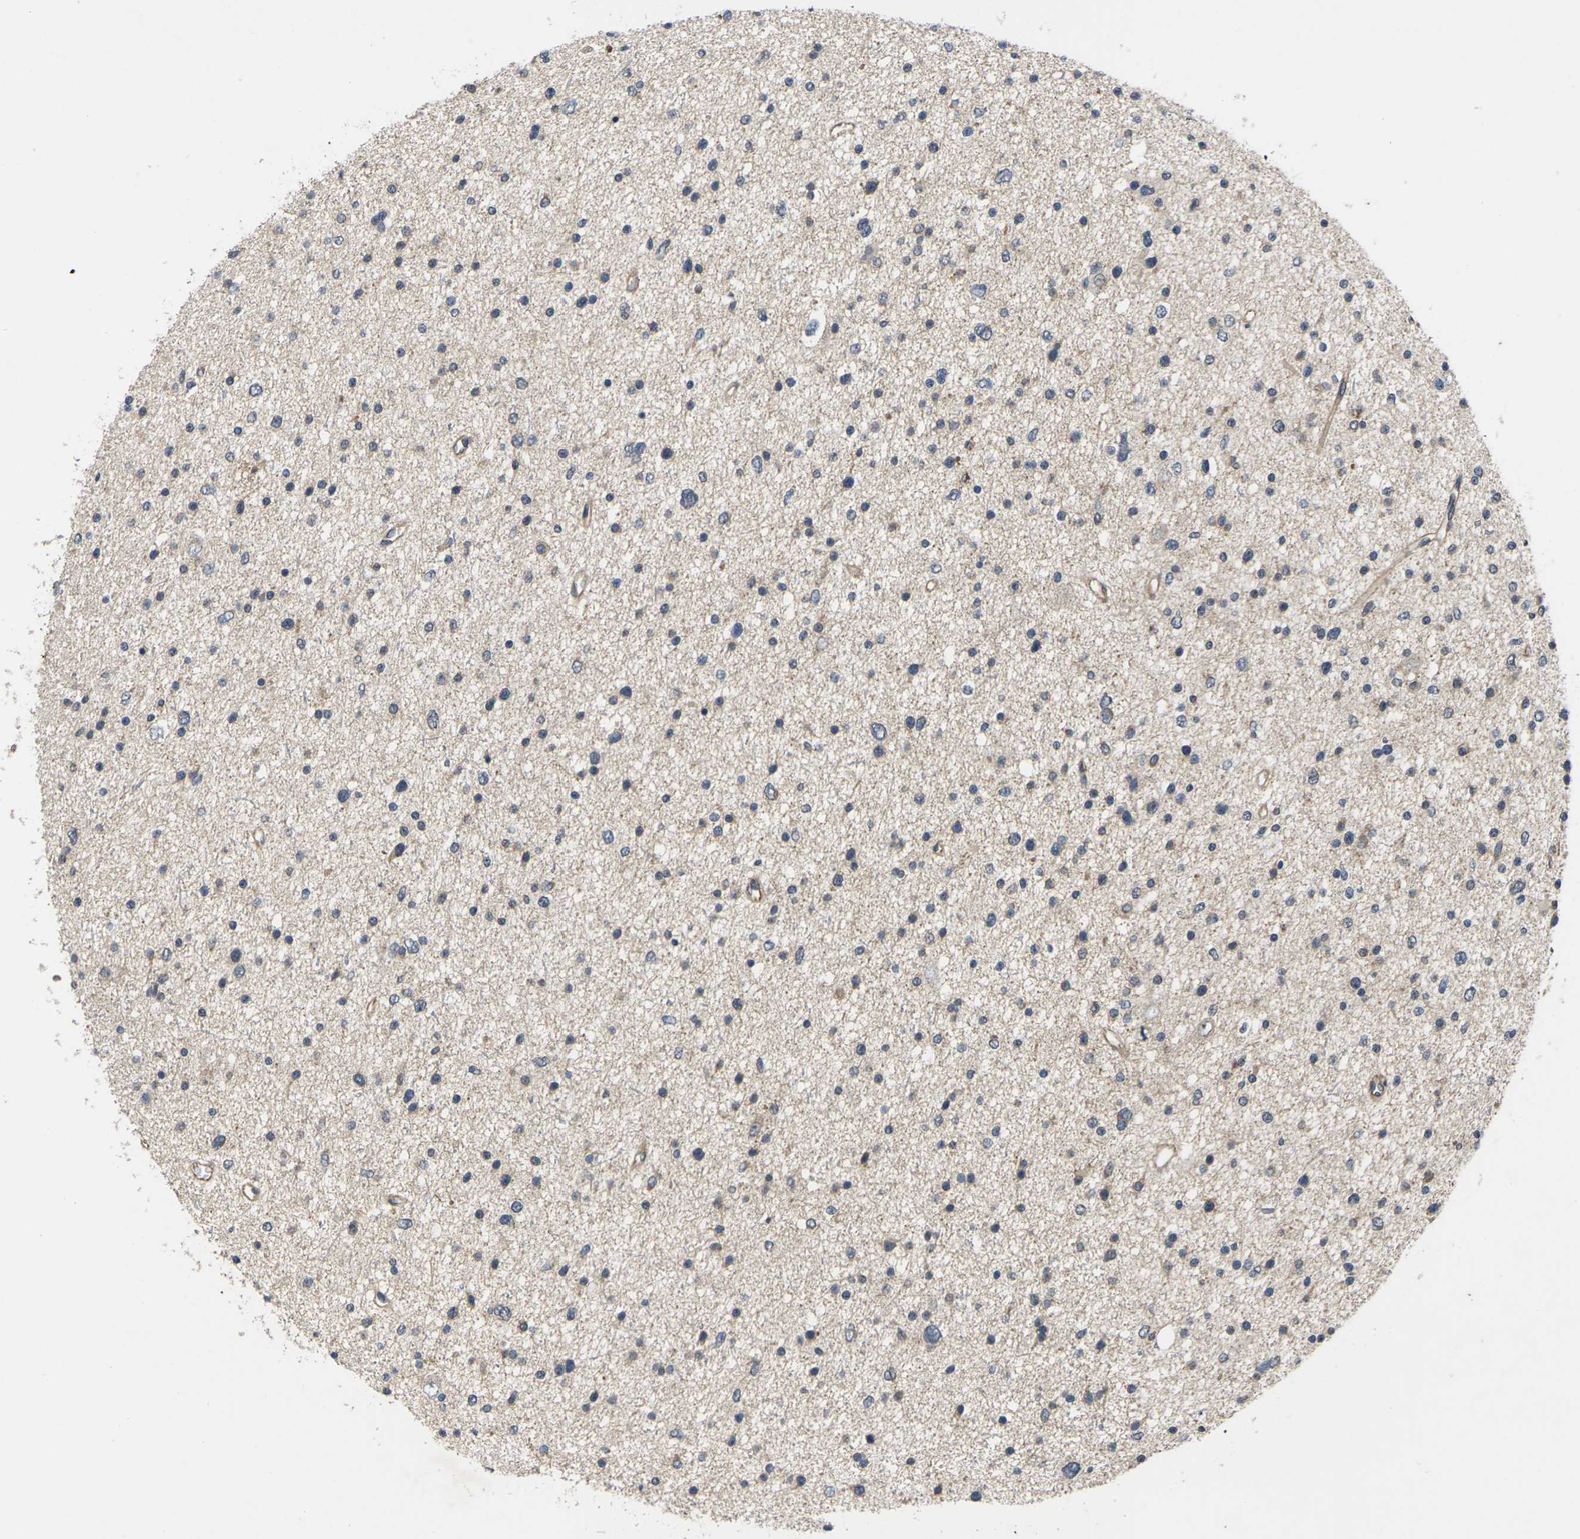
{"staining": {"intensity": "weak", "quantity": "<25%", "location": "cytoplasmic/membranous"}, "tissue": "glioma", "cell_type": "Tumor cells", "image_type": "cancer", "snomed": [{"axis": "morphology", "description": "Glioma, malignant, Low grade"}, {"axis": "topography", "description": "Brain"}], "caption": "Low-grade glioma (malignant) was stained to show a protein in brown. There is no significant staining in tumor cells.", "gene": "DKK2", "patient": {"sex": "female", "age": 37}}